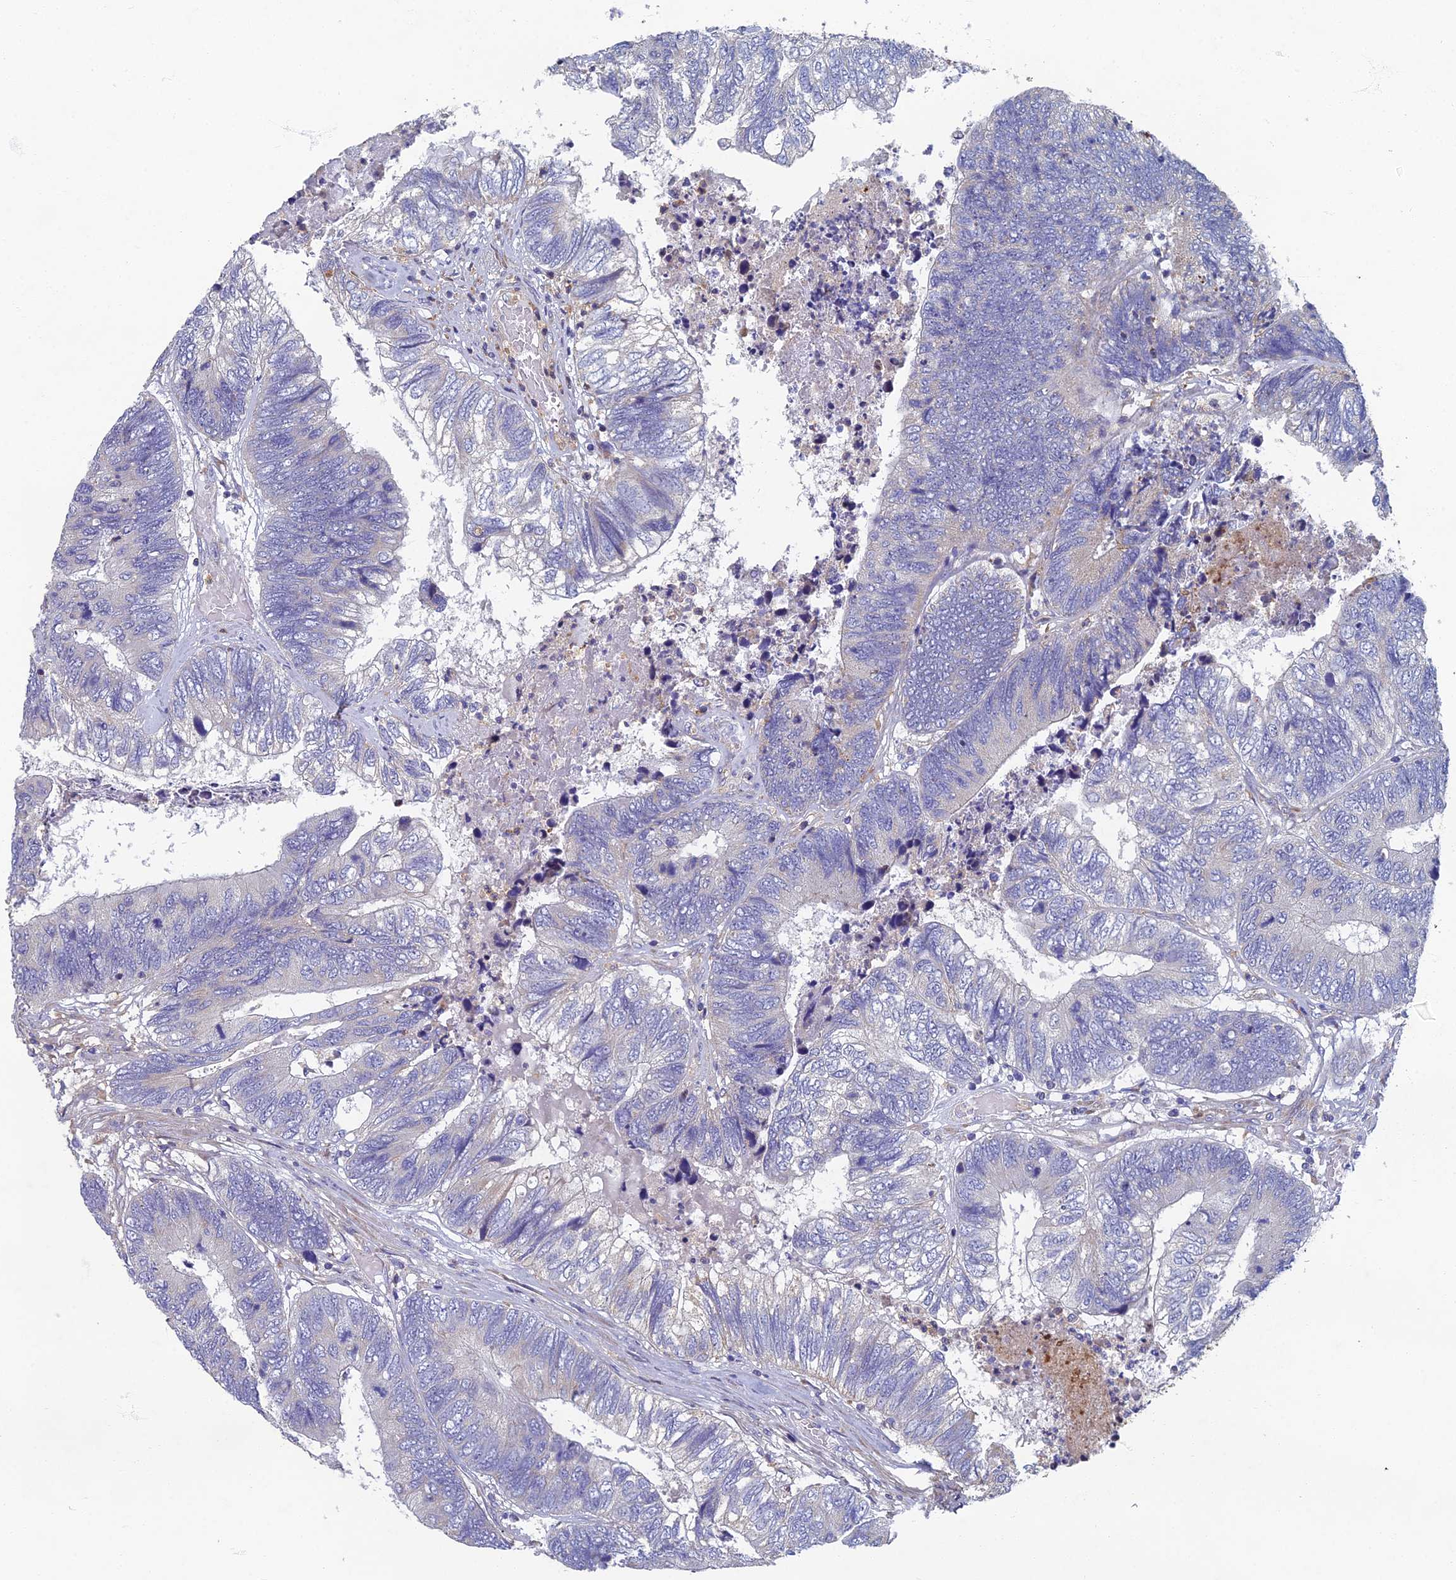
{"staining": {"intensity": "negative", "quantity": "none", "location": "none"}, "tissue": "colorectal cancer", "cell_type": "Tumor cells", "image_type": "cancer", "snomed": [{"axis": "morphology", "description": "Adenocarcinoma, NOS"}, {"axis": "topography", "description": "Colon"}], "caption": "Tumor cells are negative for brown protein staining in colorectal adenocarcinoma.", "gene": "RNASEK", "patient": {"sex": "female", "age": 67}}